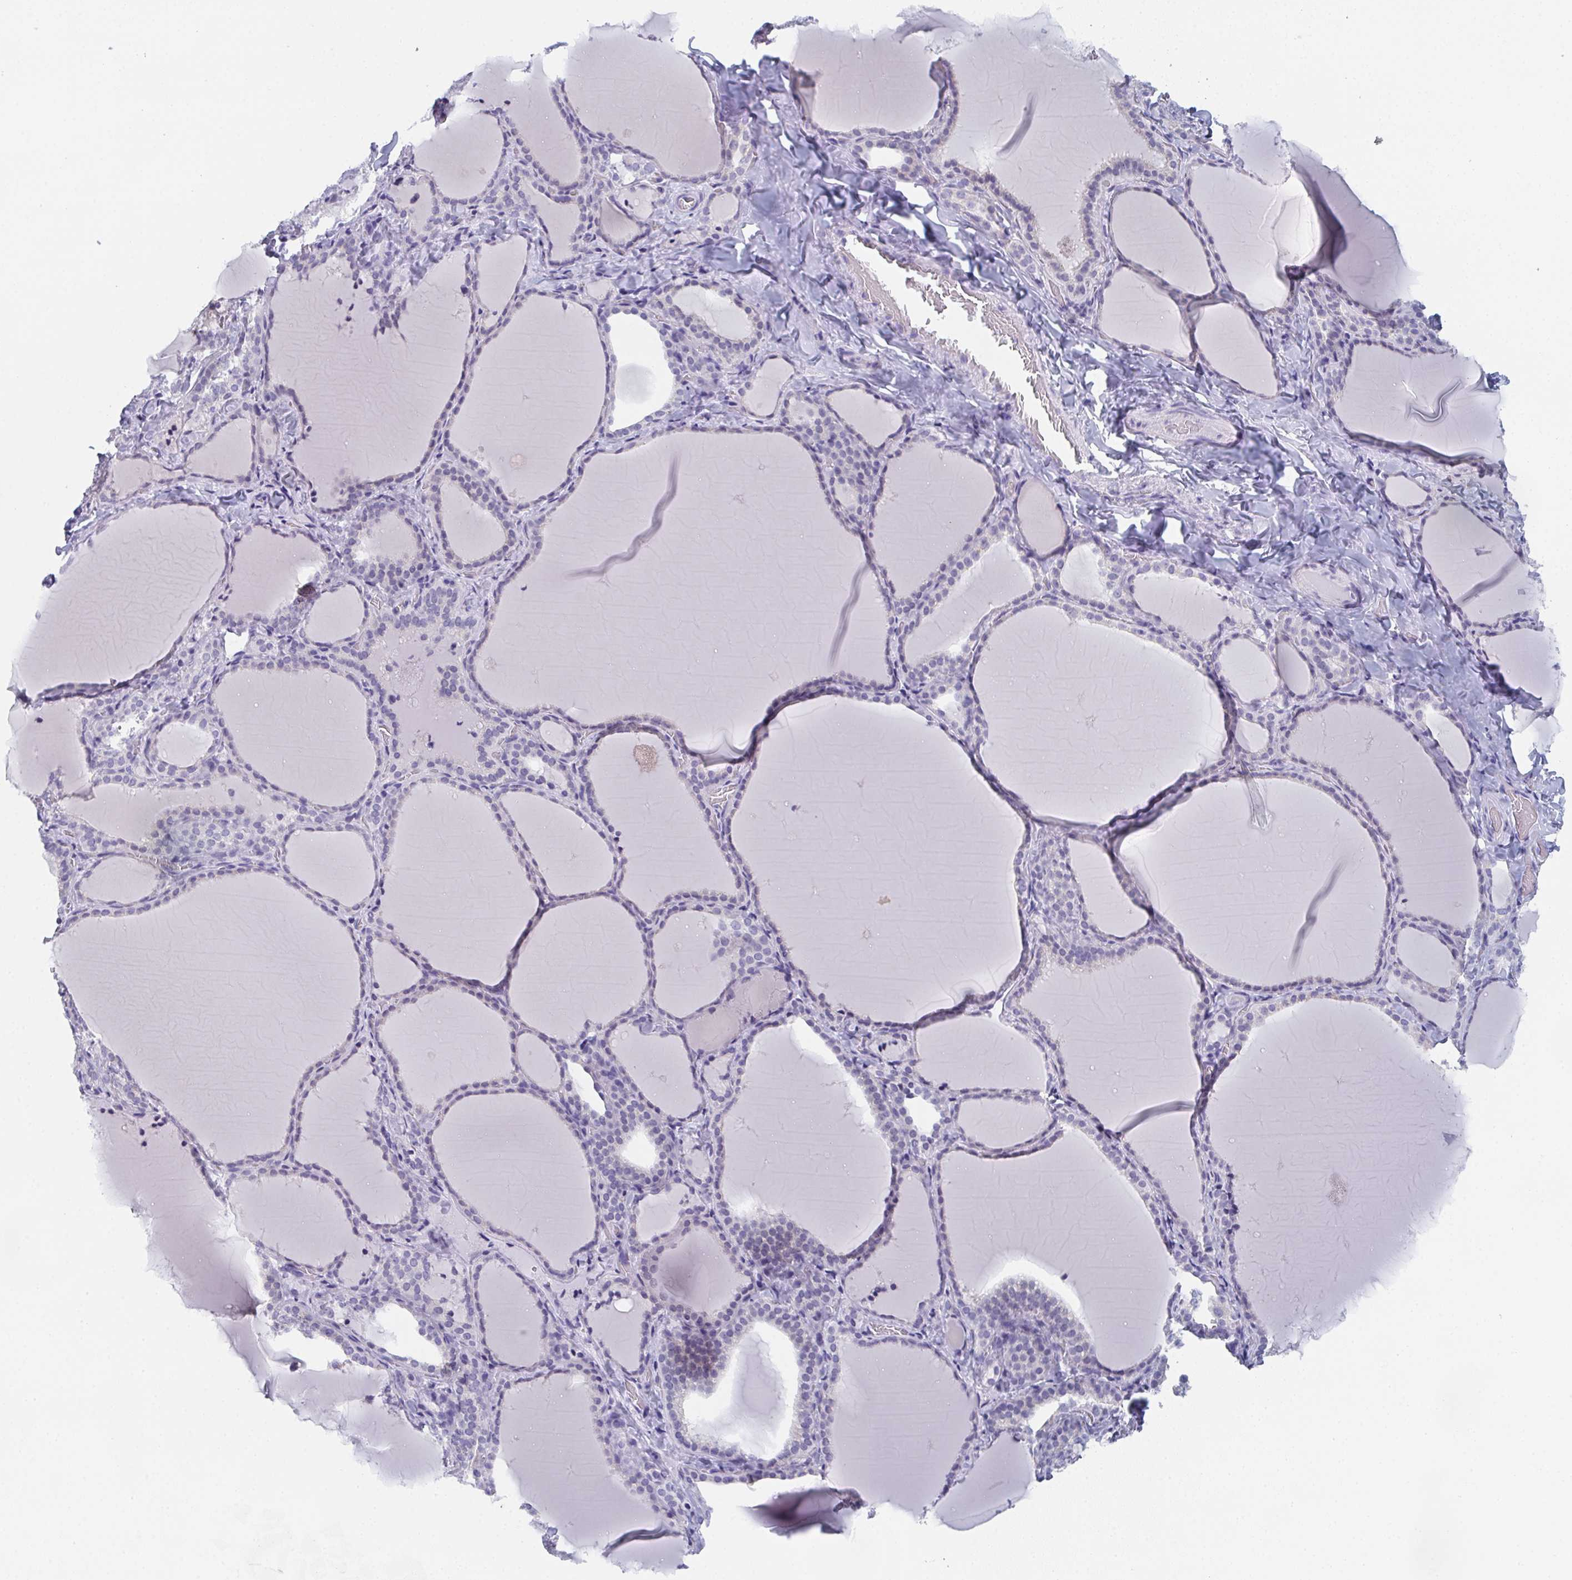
{"staining": {"intensity": "negative", "quantity": "none", "location": "none"}, "tissue": "thyroid gland", "cell_type": "Glandular cells", "image_type": "normal", "snomed": [{"axis": "morphology", "description": "Normal tissue, NOS"}, {"axis": "topography", "description": "Thyroid gland"}], "caption": "High magnification brightfield microscopy of normal thyroid gland stained with DAB (brown) and counterstained with hematoxylin (blue): glandular cells show no significant expression.", "gene": "DYDC2", "patient": {"sex": "female", "age": 22}}